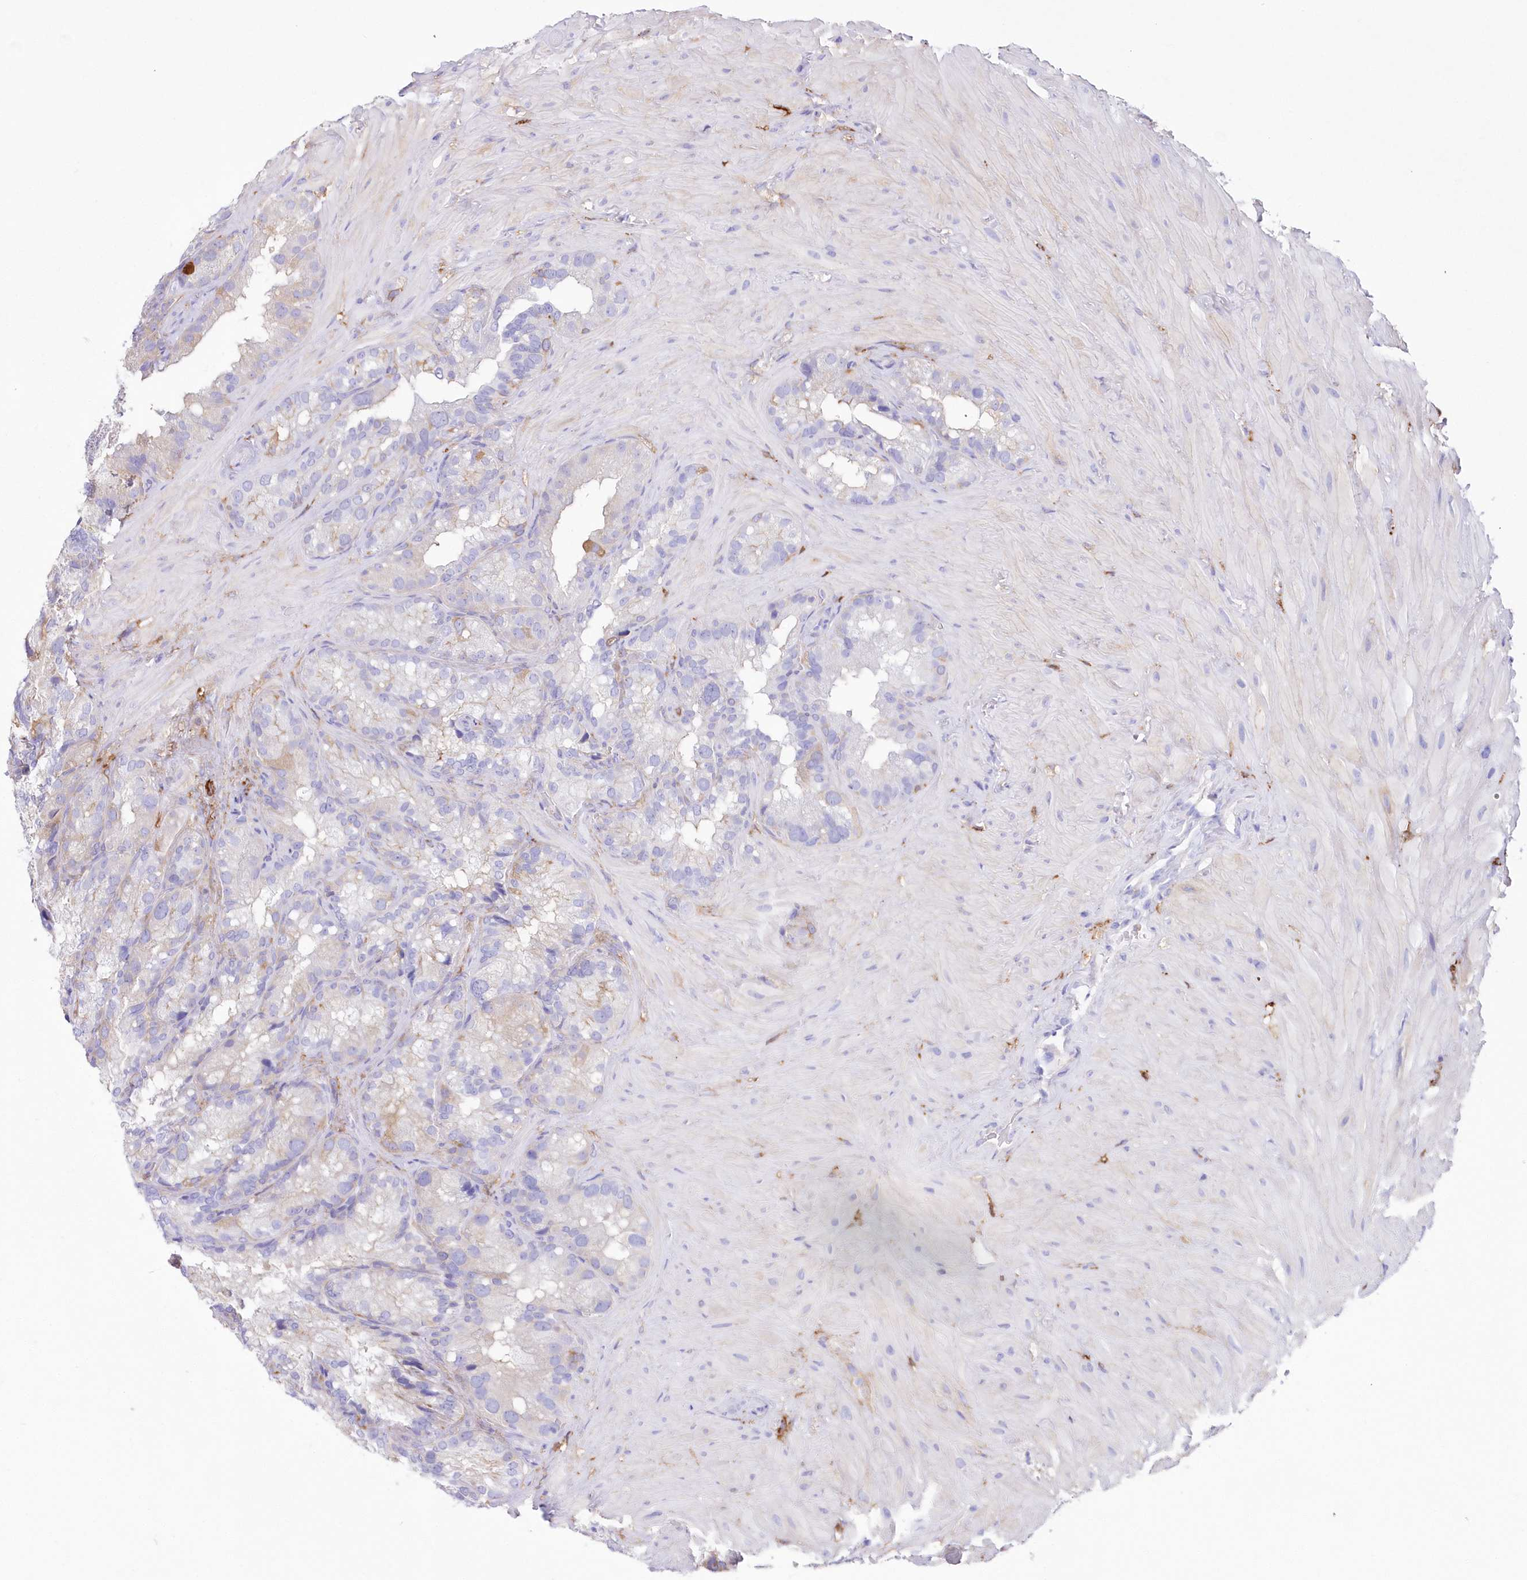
{"staining": {"intensity": "negative", "quantity": "none", "location": "none"}, "tissue": "seminal vesicle", "cell_type": "Glandular cells", "image_type": "normal", "snomed": [{"axis": "morphology", "description": "Normal tissue, NOS"}, {"axis": "topography", "description": "Prostate"}, {"axis": "topography", "description": "Seminal veicle"}], "caption": "DAB immunohistochemical staining of normal seminal vesicle reveals no significant expression in glandular cells.", "gene": "DNAJC19", "patient": {"sex": "male", "age": 68}}